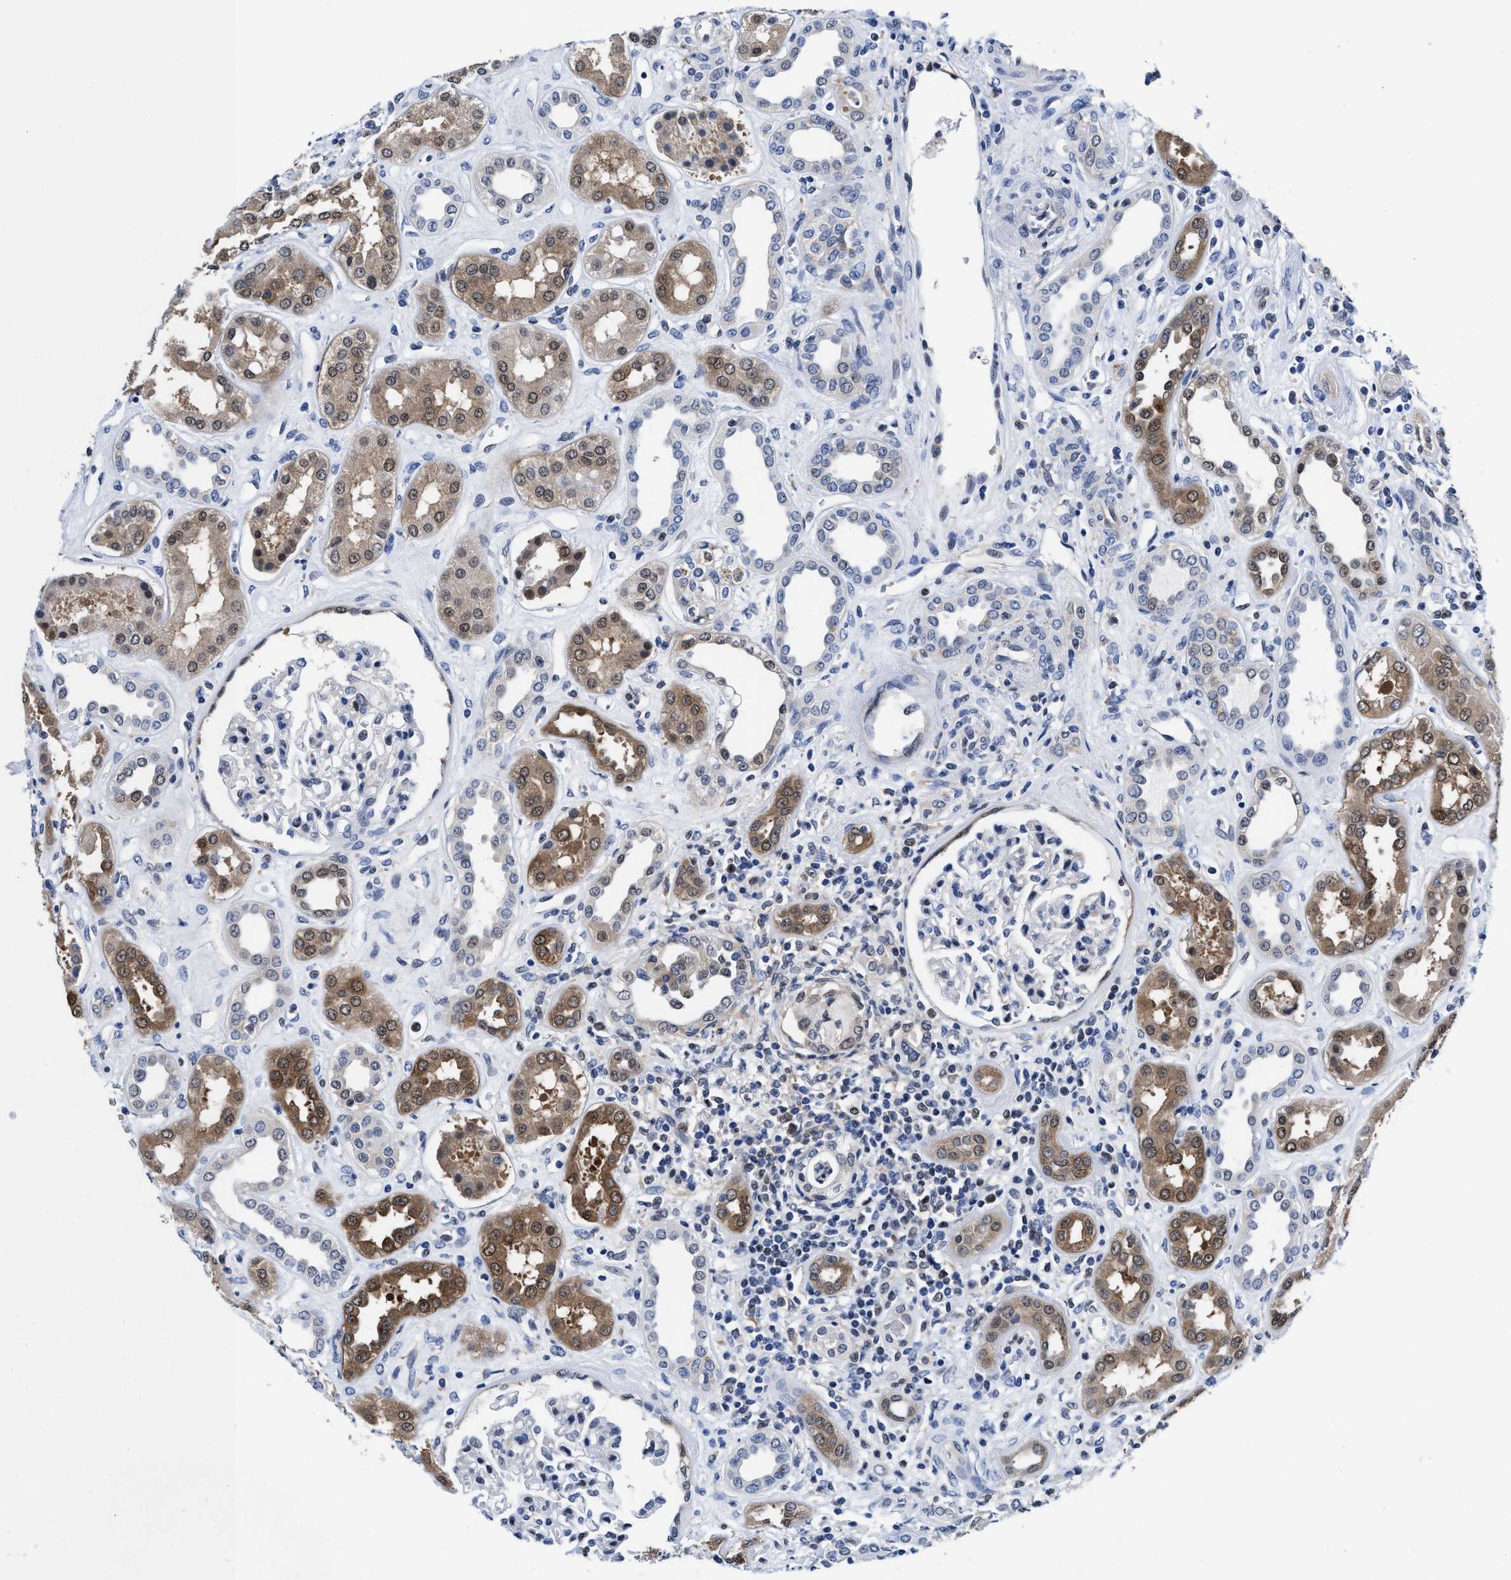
{"staining": {"intensity": "negative", "quantity": "none", "location": "none"}, "tissue": "kidney", "cell_type": "Cells in glomeruli", "image_type": "normal", "snomed": [{"axis": "morphology", "description": "Normal tissue, NOS"}, {"axis": "topography", "description": "Kidney"}], "caption": "Kidney stained for a protein using IHC reveals no expression cells in glomeruli.", "gene": "ACLY", "patient": {"sex": "male", "age": 59}}